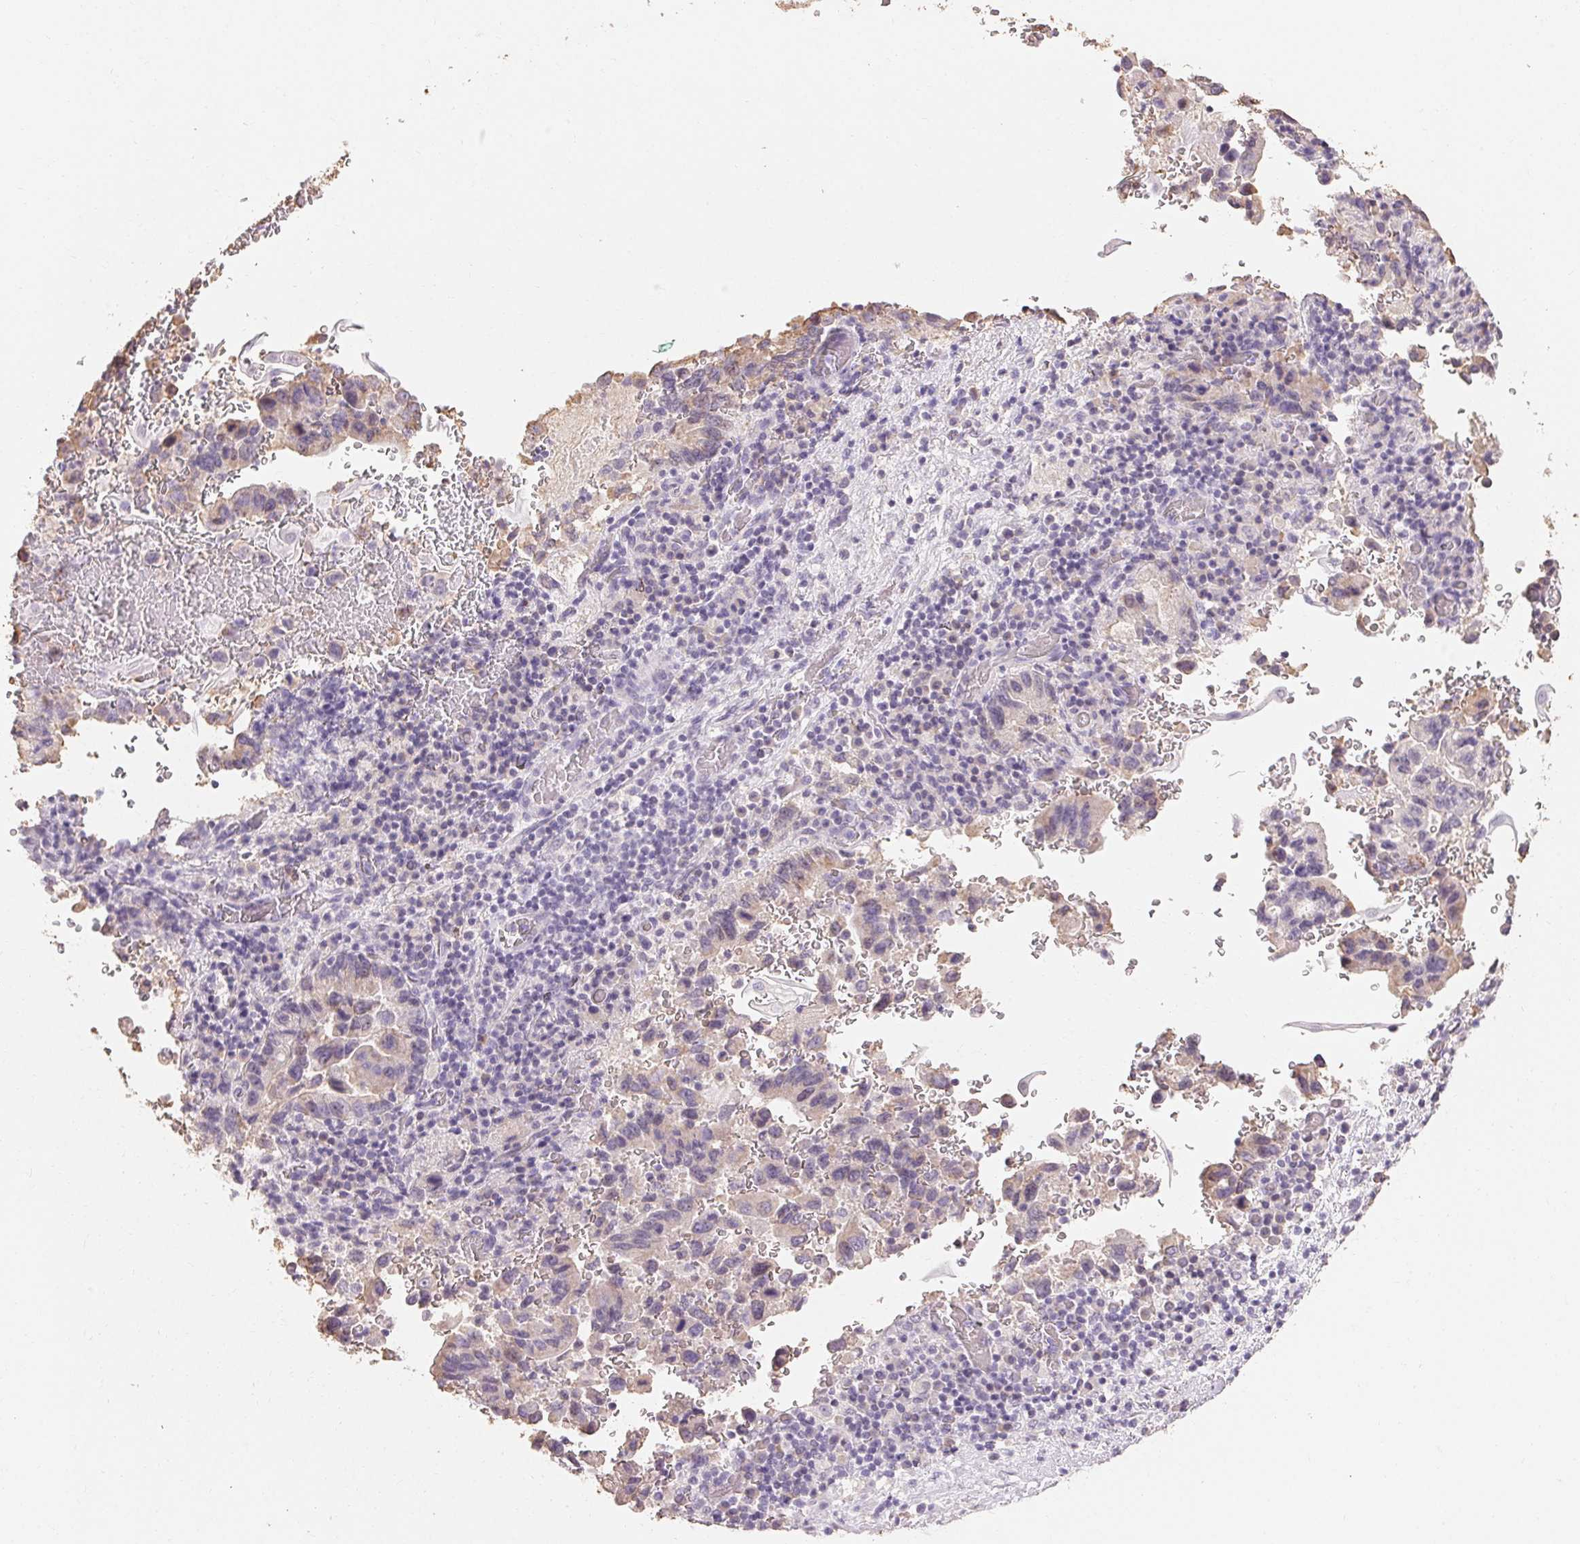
{"staining": {"intensity": "weak", "quantity": "<25%", "location": "cytoplasmic/membranous"}, "tissue": "stomach cancer", "cell_type": "Tumor cells", "image_type": "cancer", "snomed": [{"axis": "morphology", "description": "Adenocarcinoma, NOS"}, {"axis": "topography", "description": "Stomach, upper"}], "caption": "DAB immunohistochemical staining of human adenocarcinoma (stomach) exhibits no significant staining in tumor cells.", "gene": "MAP7D2", "patient": {"sex": "male", "age": 74}}